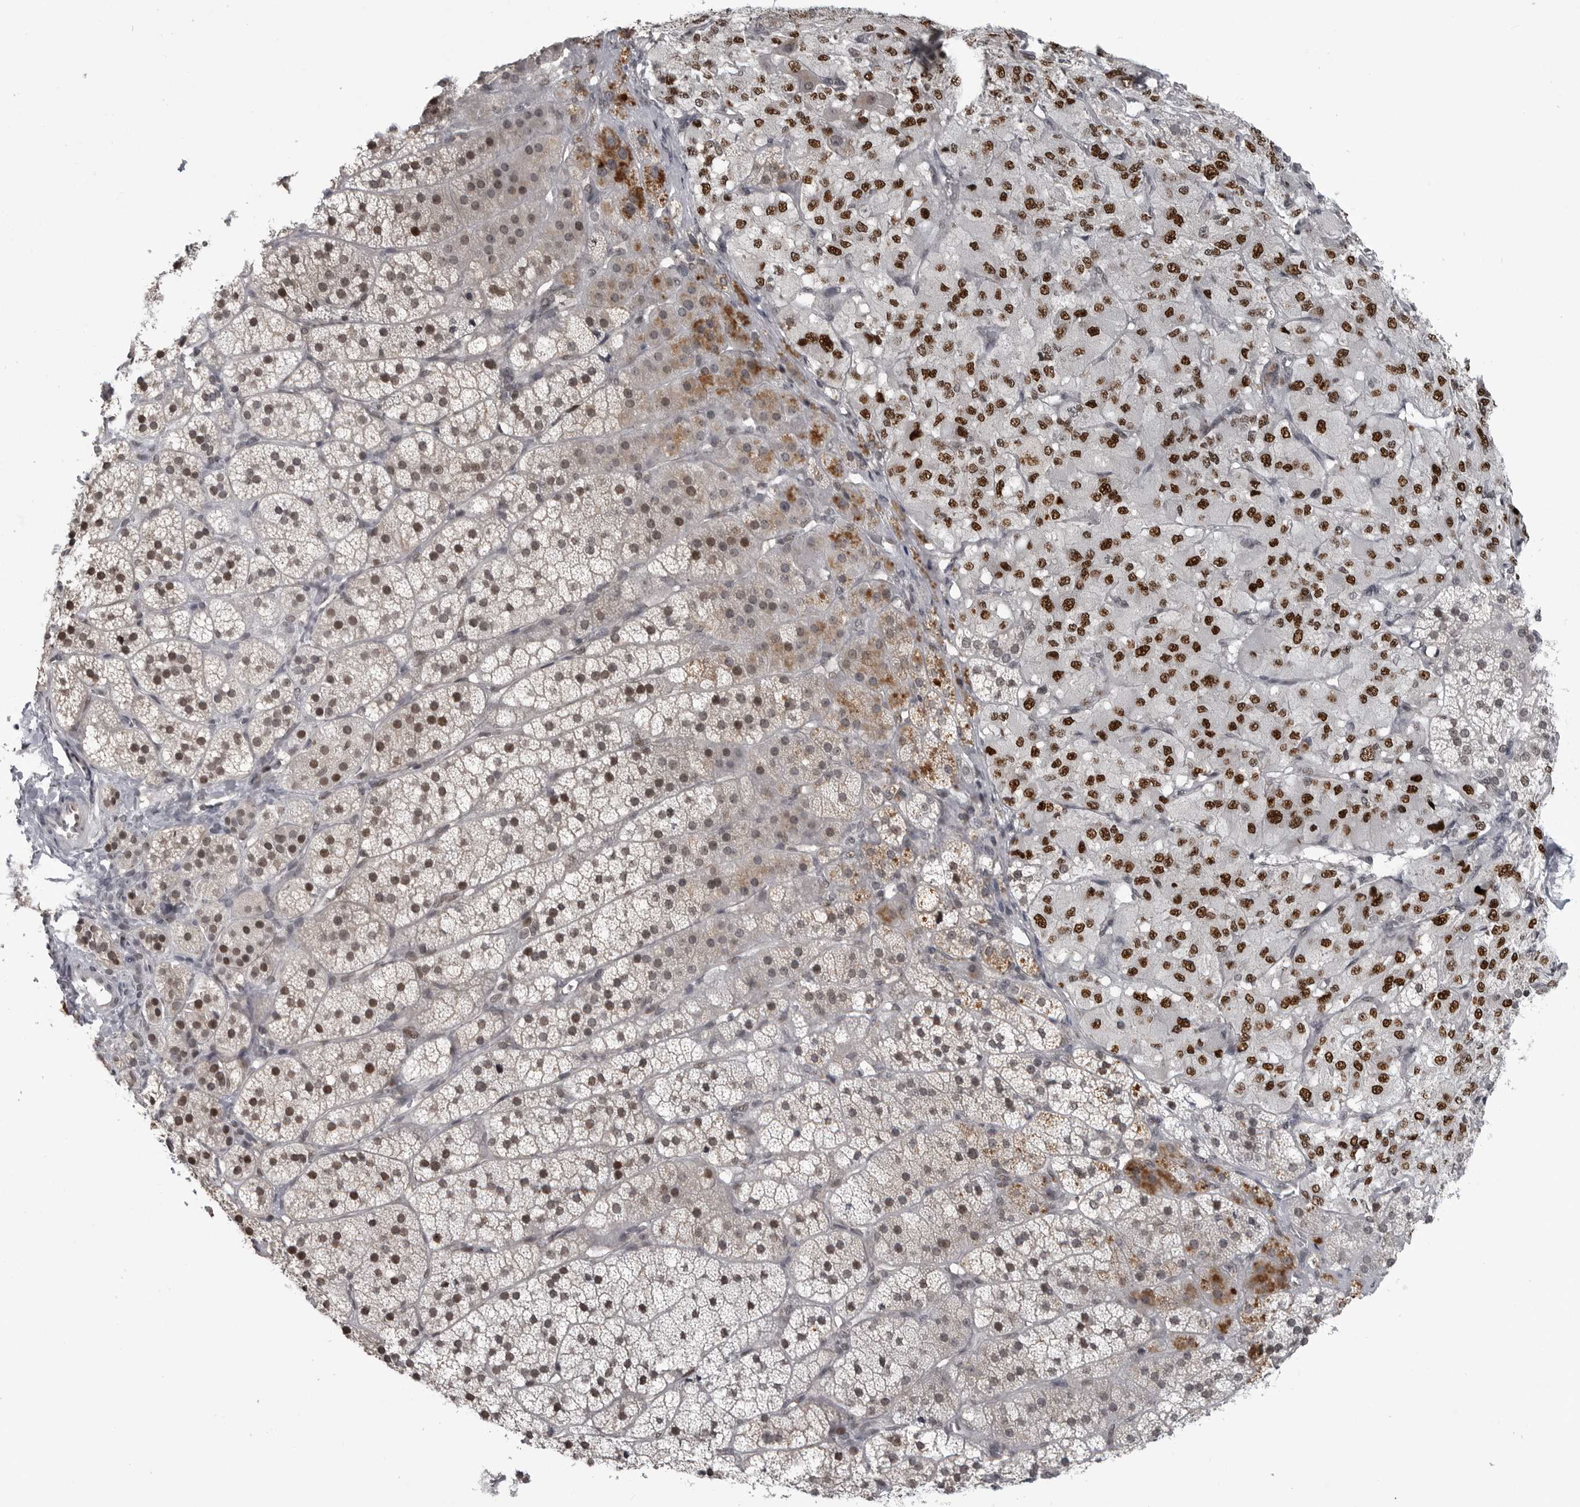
{"staining": {"intensity": "moderate", "quantity": ">75%", "location": "cytoplasmic/membranous,nuclear"}, "tissue": "adrenal gland", "cell_type": "Glandular cells", "image_type": "normal", "snomed": [{"axis": "morphology", "description": "Normal tissue, NOS"}, {"axis": "topography", "description": "Adrenal gland"}], "caption": "Immunohistochemistry micrograph of normal adrenal gland stained for a protein (brown), which shows medium levels of moderate cytoplasmic/membranous,nuclear expression in approximately >75% of glandular cells.", "gene": "C8orf58", "patient": {"sex": "female", "age": 44}}